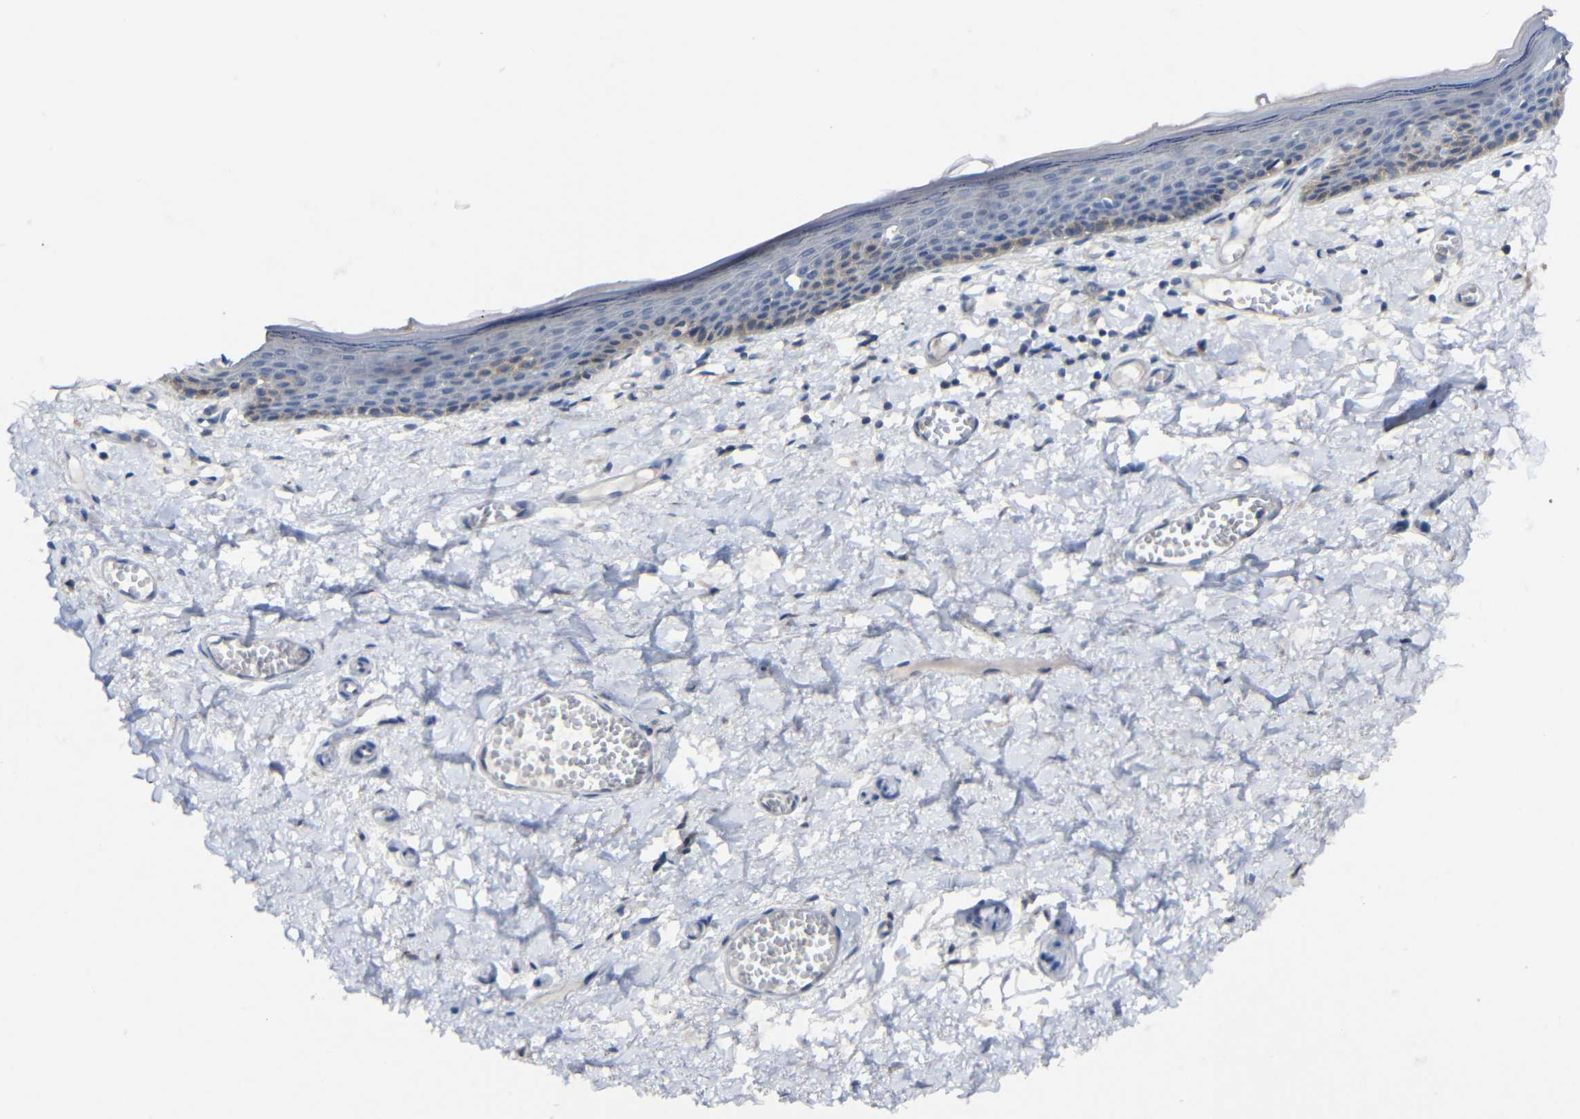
{"staining": {"intensity": "weak", "quantity": "<25%", "location": "cytoplasmic/membranous"}, "tissue": "skin", "cell_type": "Epidermal cells", "image_type": "normal", "snomed": [{"axis": "morphology", "description": "Normal tissue, NOS"}, {"axis": "topography", "description": "Vulva"}], "caption": "Skin stained for a protein using immunohistochemistry (IHC) demonstrates no positivity epidermal cells.", "gene": "HNF1A", "patient": {"sex": "female", "age": 54}}